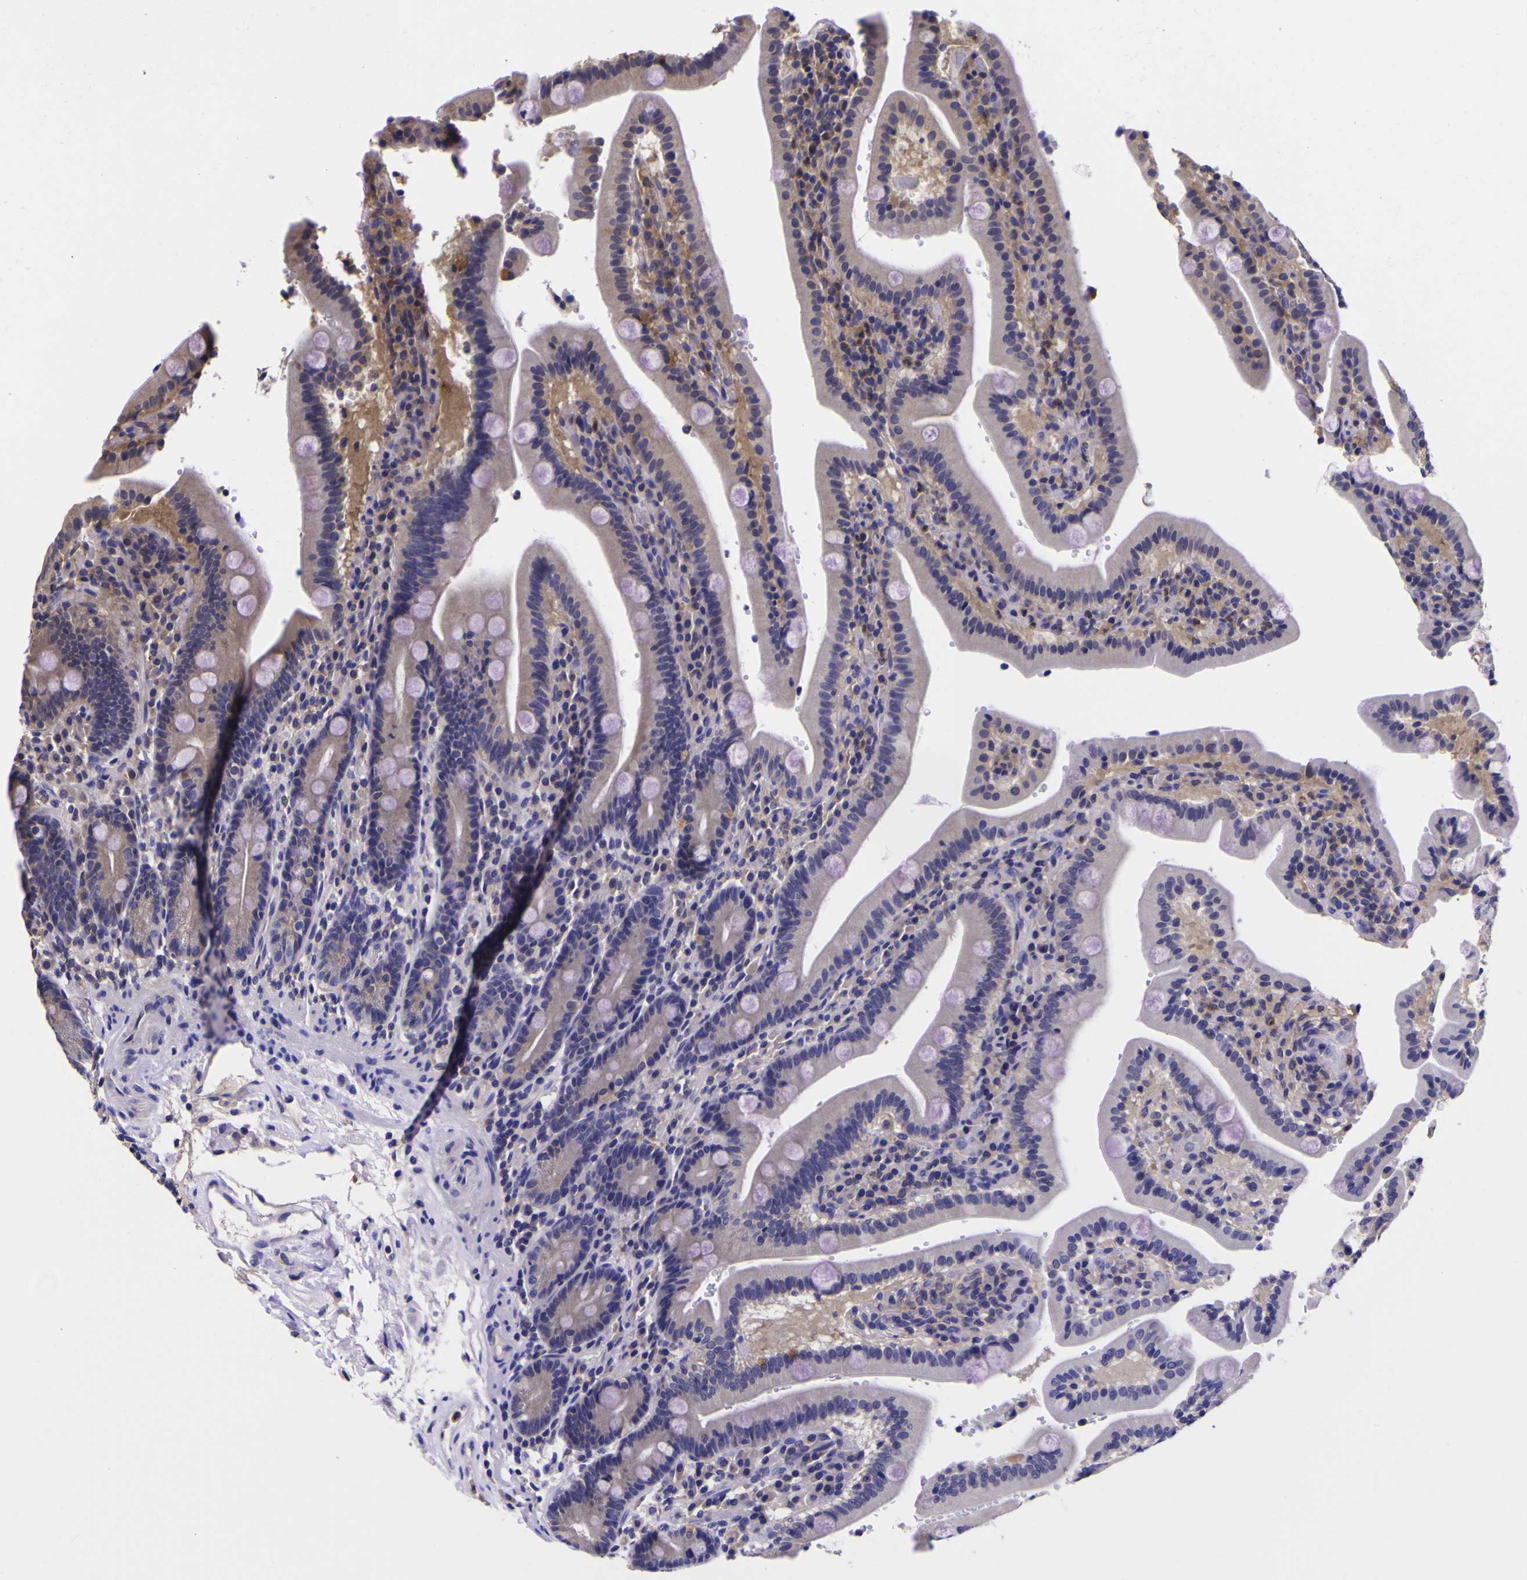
{"staining": {"intensity": "weak", "quantity": "<25%", "location": "cytoplasmic/membranous"}, "tissue": "duodenum", "cell_type": "Glandular cells", "image_type": "normal", "snomed": [{"axis": "morphology", "description": "Normal tissue, NOS"}, {"axis": "topography", "description": "Small intestine, NOS"}], "caption": "High power microscopy histopathology image of an immunohistochemistry micrograph of benign duodenum, revealing no significant staining in glandular cells. (DAB IHC with hematoxylin counter stain).", "gene": "MAPK14", "patient": {"sex": "female", "age": 71}}